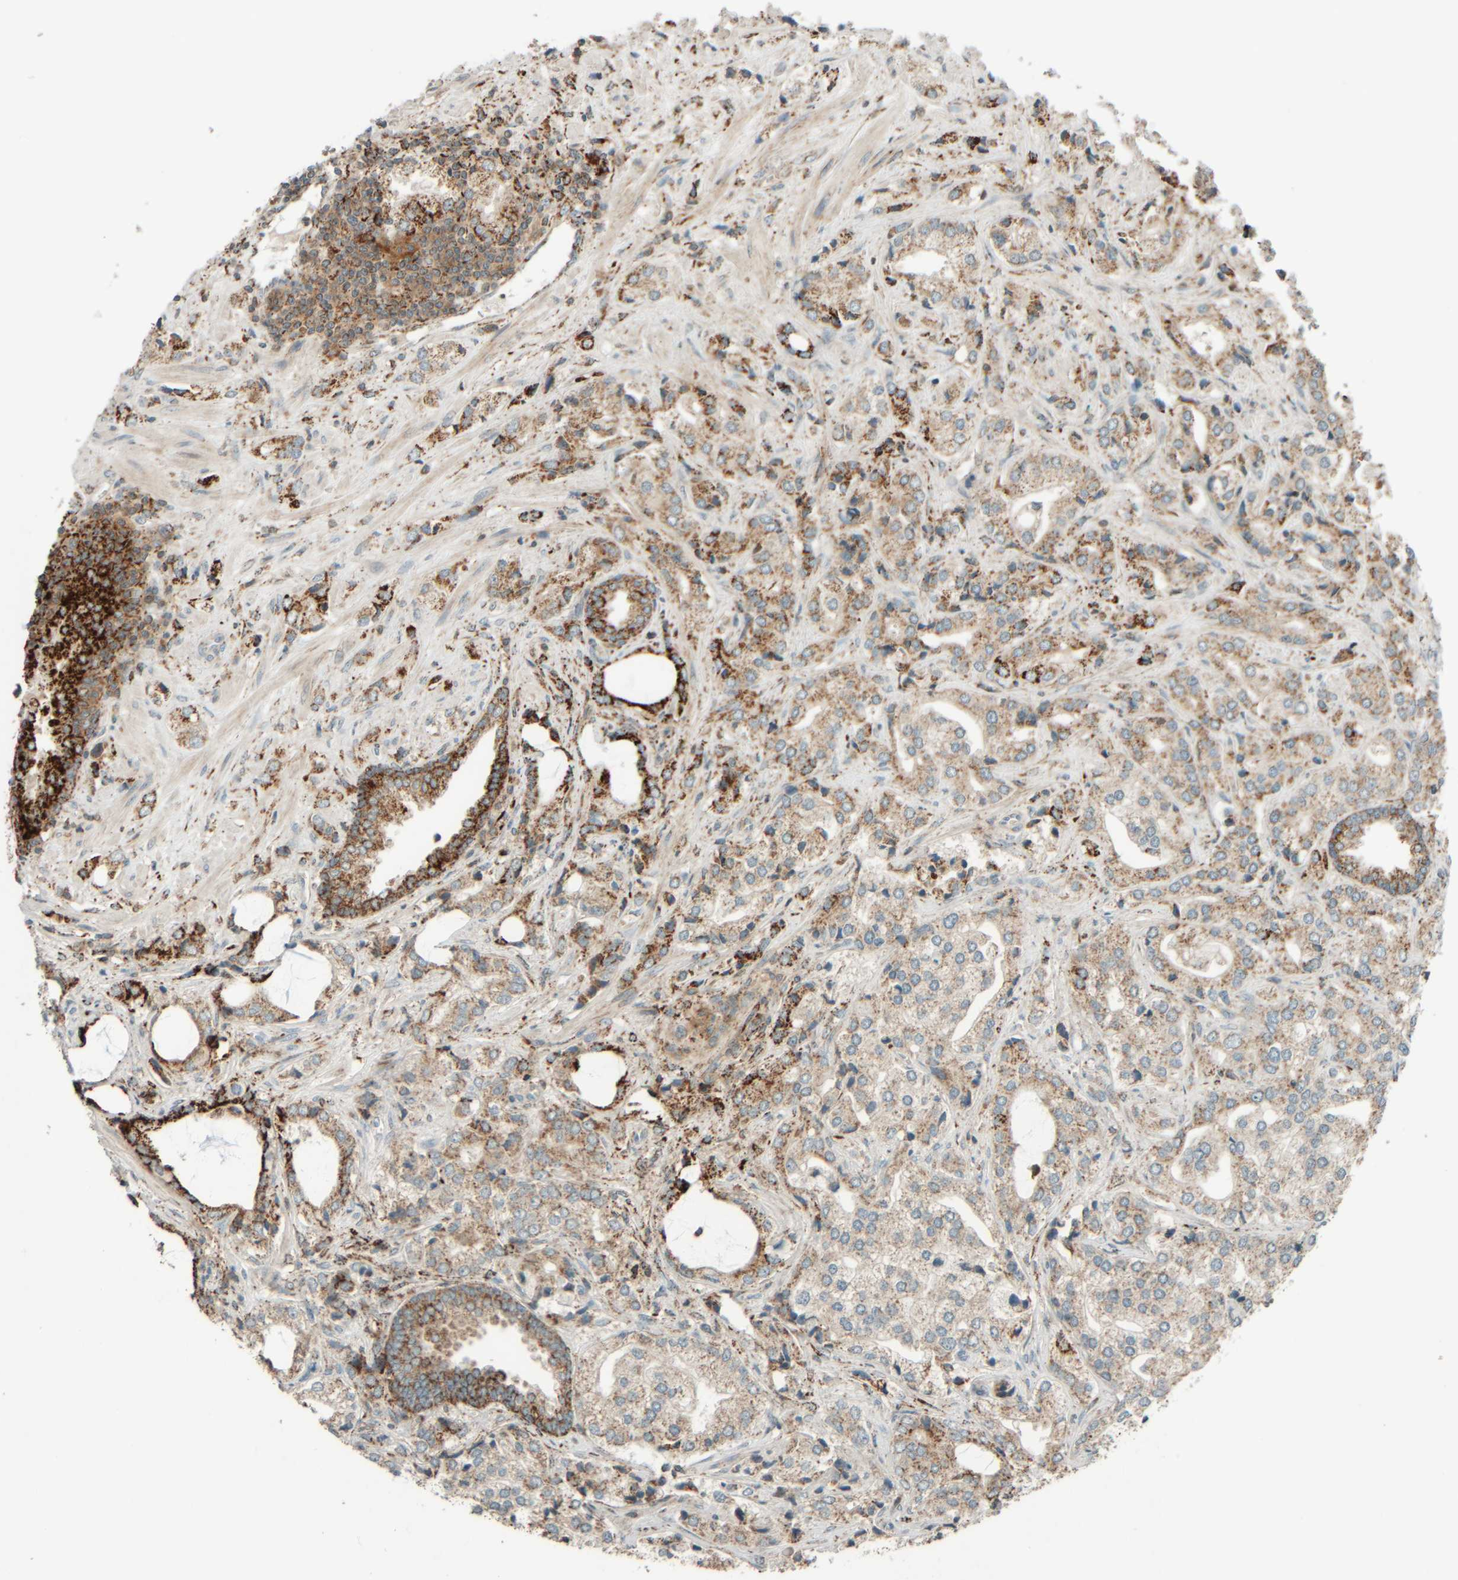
{"staining": {"intensity": "weak", "quantity": ">75%", "location": "cytoplasmic/membranous"}, "tissue": "prostate cancer", "cell_type": "Tumor cells", "image_type": "cancer", "snomed": [{"axis": "morphology", "description": "Adenocarcinoma, High grade"}, {"axis": "topography", "description": "Prostate"}], "caption": "This is a micrograph of IHC staining of high-grade adenocarcinoma (prostate), which shows weak expression in the cytoplasmic/membranous of tumor cells.", "gene": "SPAG5", "patient": {"sex": "male", "age": 66}}